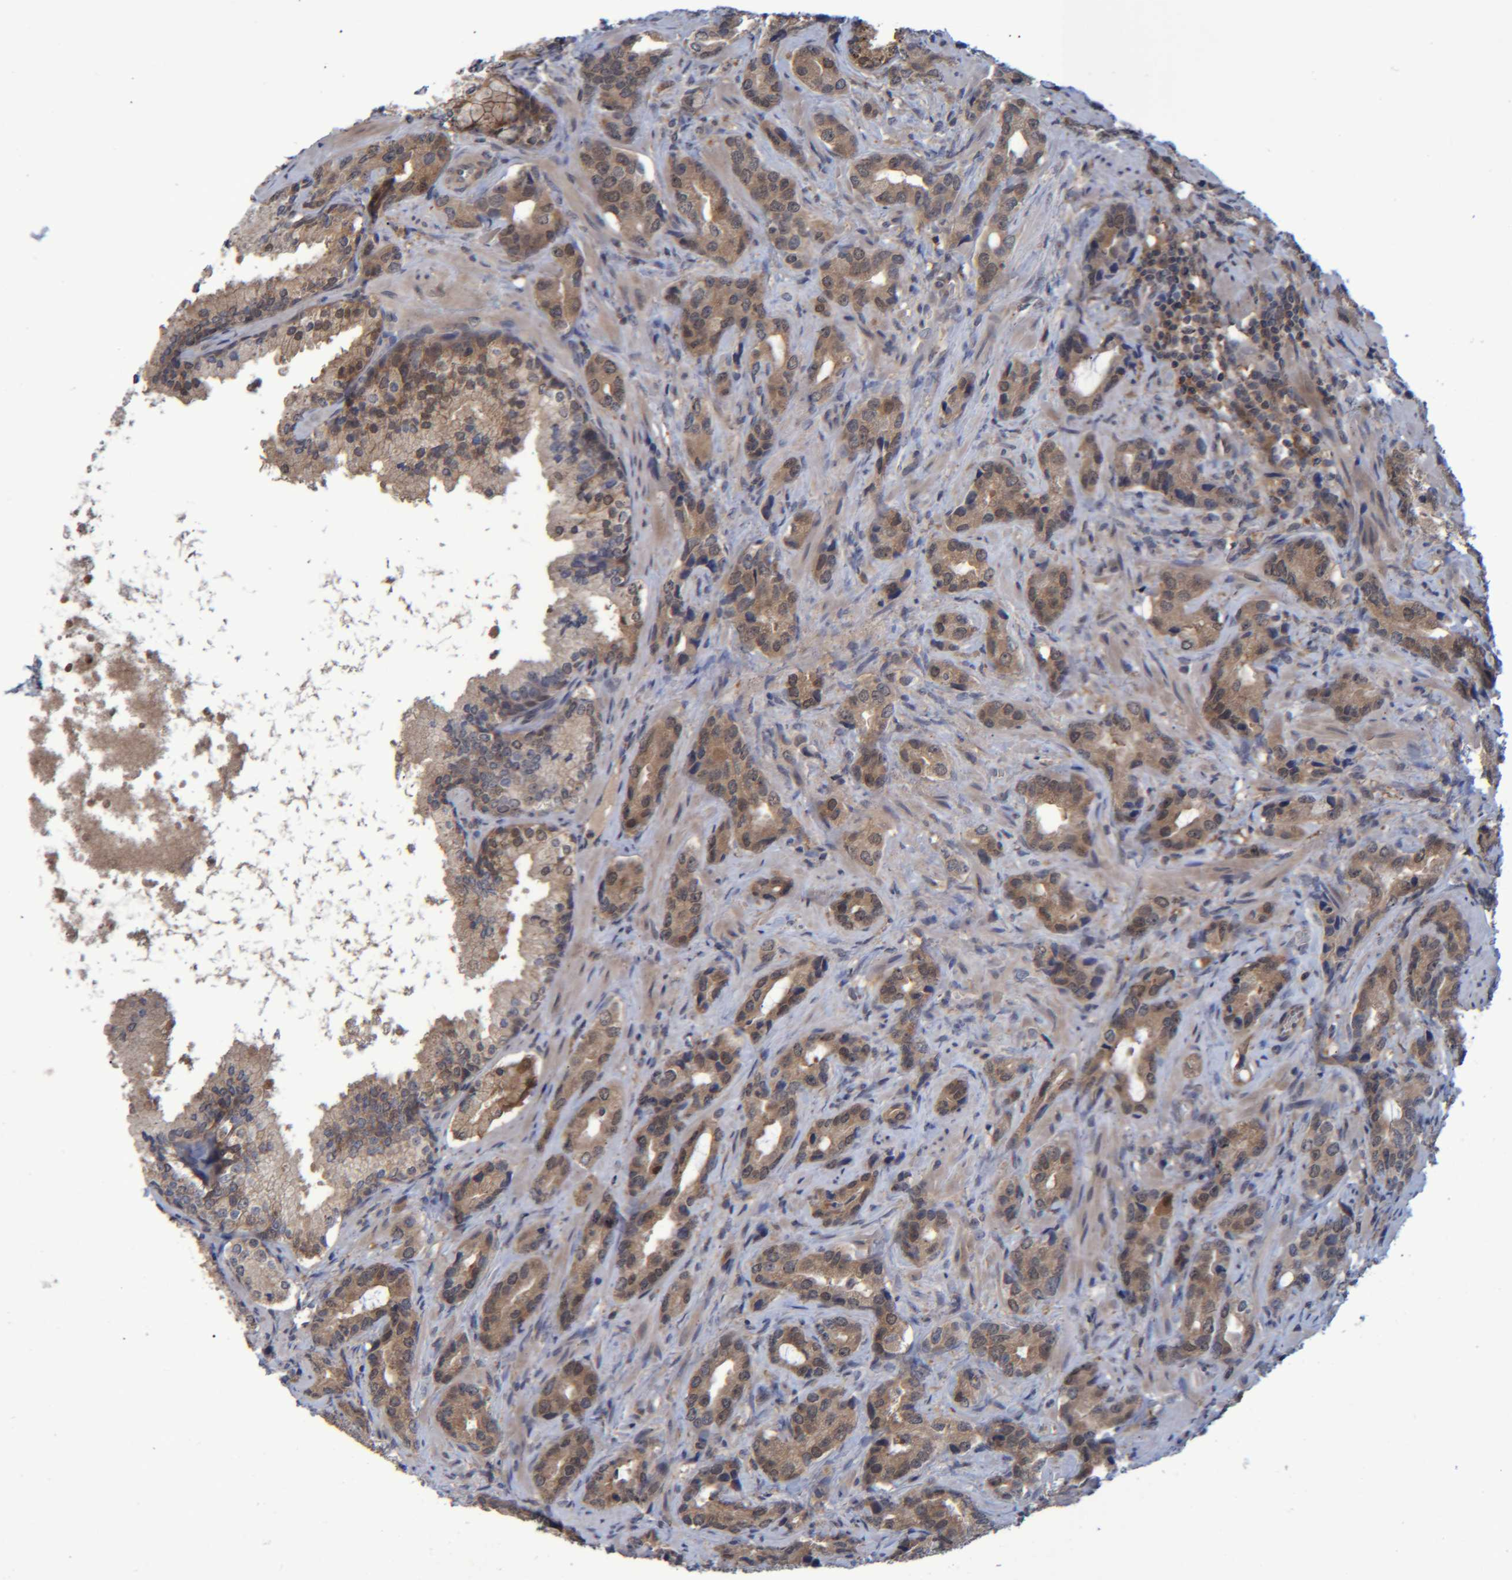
{"staining": {"intensity": "moderate", "quantity": ">75%", "location": "cytoplasmic/membranous"}, "tissue": "prostate cancer", "cell_type": "Tumor cells", "image_type": "cancer", "snomed": [{"axis": "morphology", "description": "Adenocarcinoma, High grade"}, {"axis": "topography", "description": "Prostate"}], "caption": "Prostate cancer (high-grade adenocarcinoma) stained for a protein (brown) demonstrates moderate cytoplasmic/membranous positive expression in about >75% of tumor cells.", "gene": "PCYT2", "patient": {"sex": "male", "age": 63}}